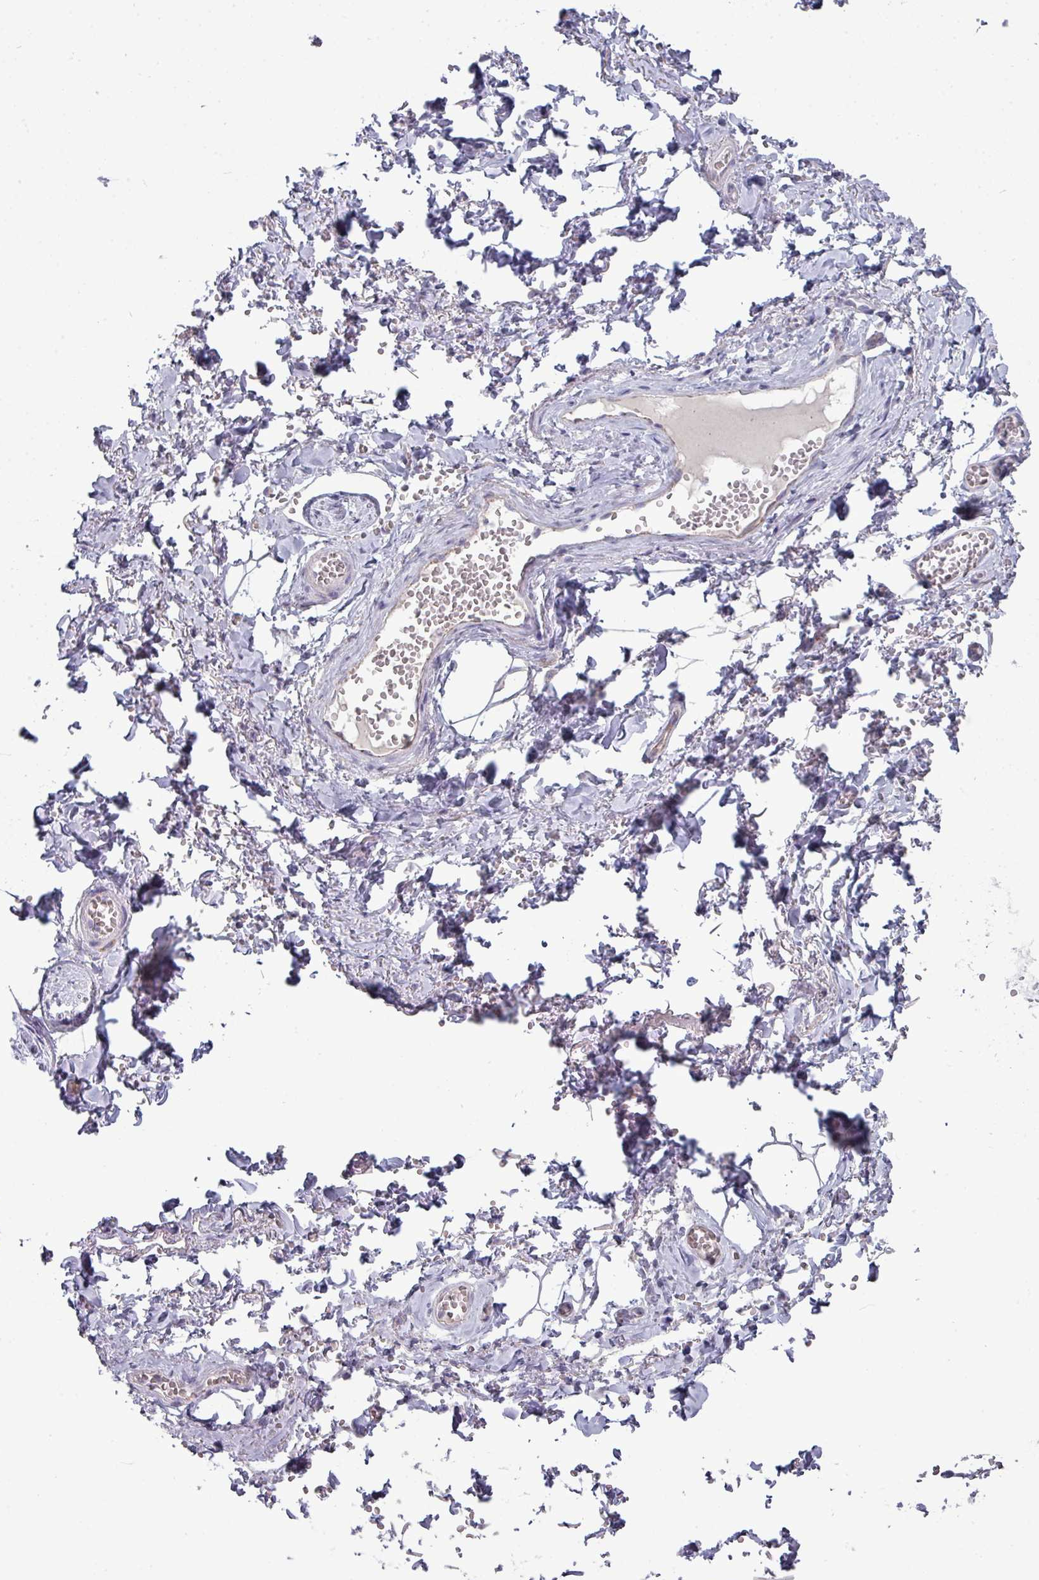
{"staining": {"intensity": "negative", "quantity": "none", "location": "none"}, "tissue": "adipose tissue", "cell_type": "Adipocytes", "image_type": "normal", "snomed": [{"axis": "morphology", "description": "Normal tissue, NOS"}, {"axis": "topography", "description": "Vulva"}, {"axis": "topography", "description": "Vagina"}, {"axis": "topography", "description": "Peripheral nerve tissue"}], "caption": "IHC histopathology image of normal adipose tissue: adipose tissue stained with DAB demonstrates no significant protein expression in adipocytes.", "gene": "ZNF615", "patient": {"sex": "female", "age": 66}}